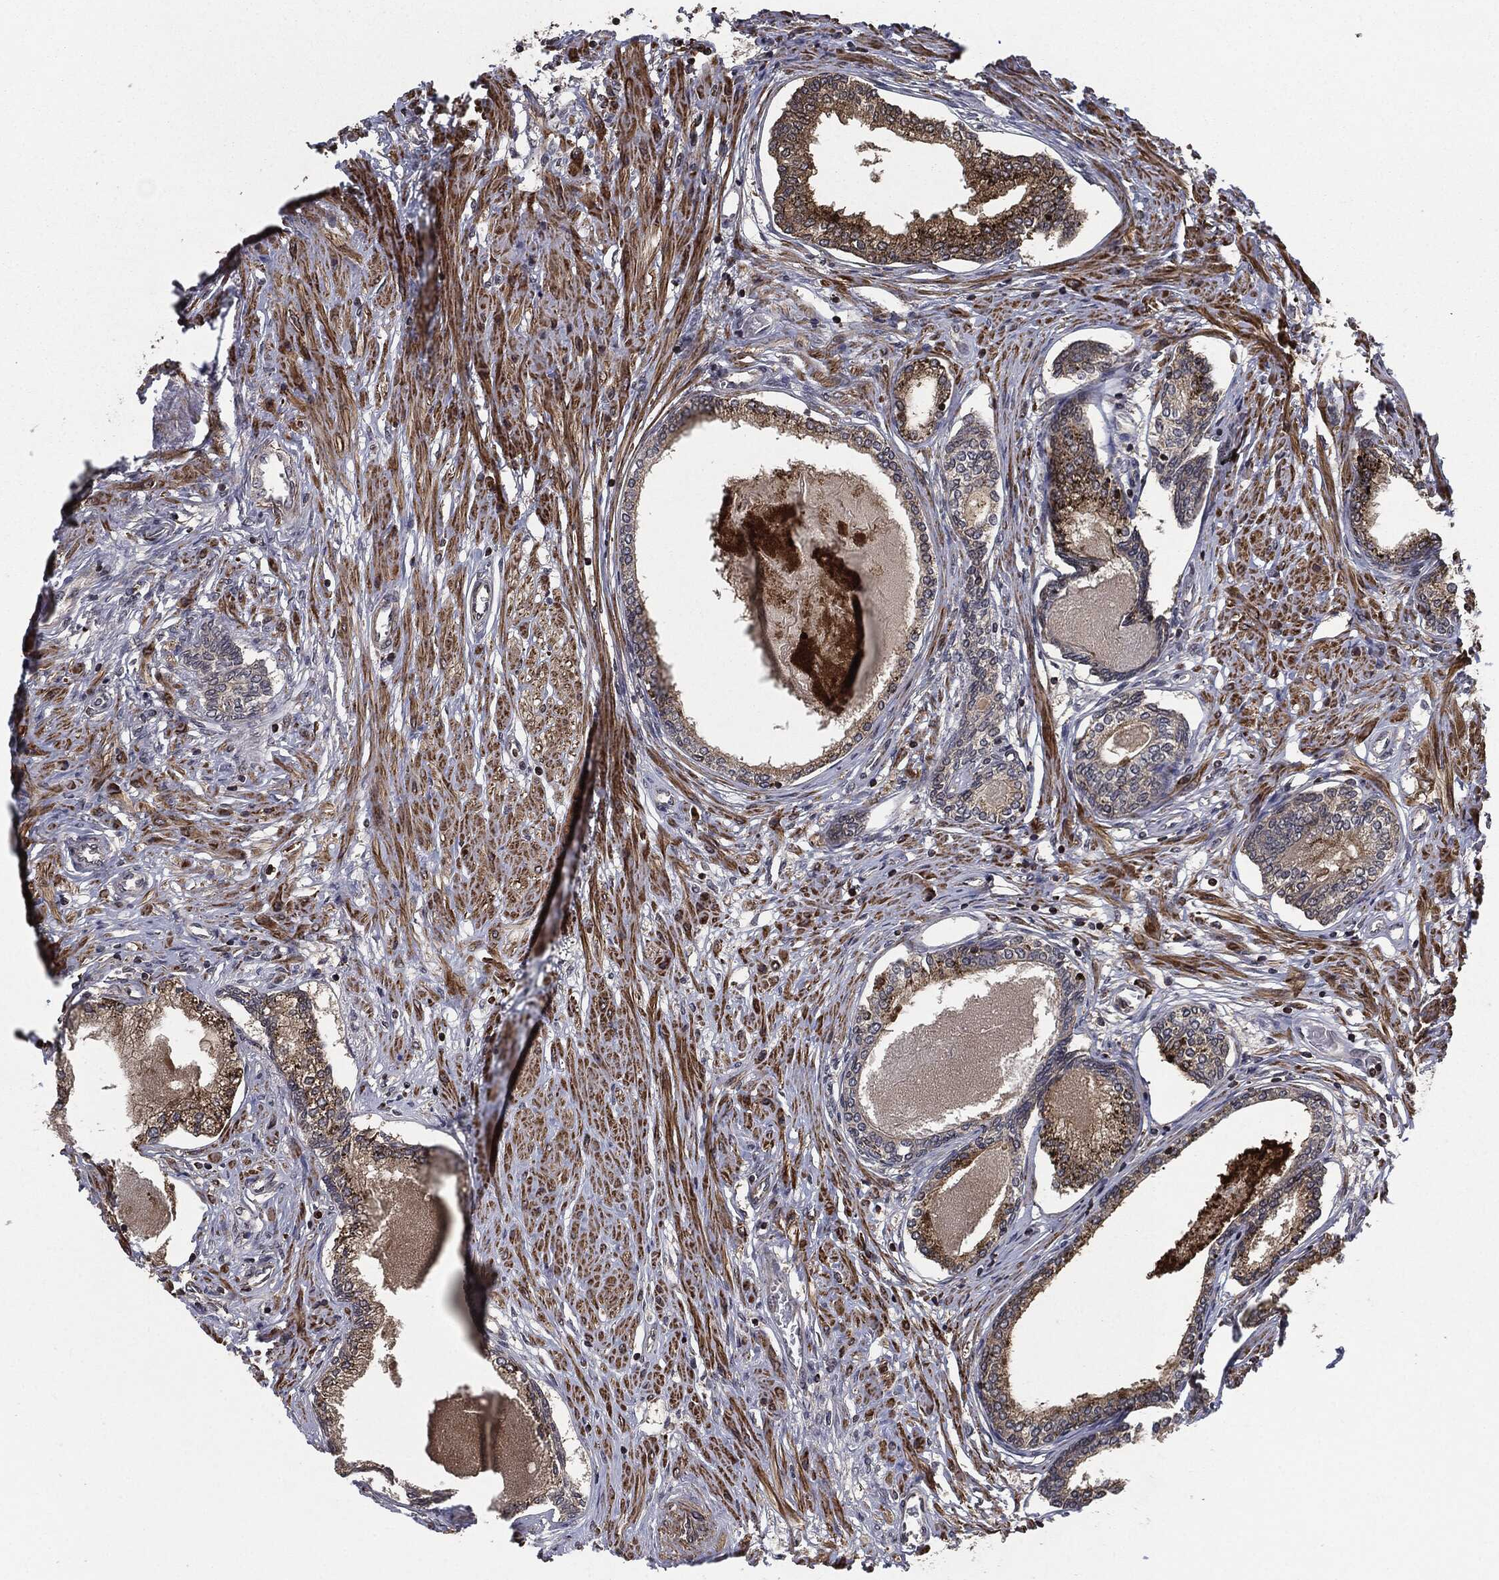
{"staining": {"intensity": "moderate", "quantity": "25%-75%", "location": "cytoplasmic/membranous"}, "tissue": "prostate cancer", "cell_type": "Tumor cells", "image_type": "cancer", "snomed": [{"axis": "morphology", "description": "Adenocarcinoma, Low grade"}, {"axis": "topography", "description": "Prostate and seminal vesicle, NOS"}], "caption": "The image displays staining of prostate cancer (low-grade adenocarcinoma), revealing moderate cytoplasmic/membranous protein positivity (brown color) within tumor cells. Using DAB (brown) and hematoxylin (blue) stains, captured at high magnification using brightfield microscopy.", "gene": "UBR1", "patient": {"sex": "male", "age": 61}}